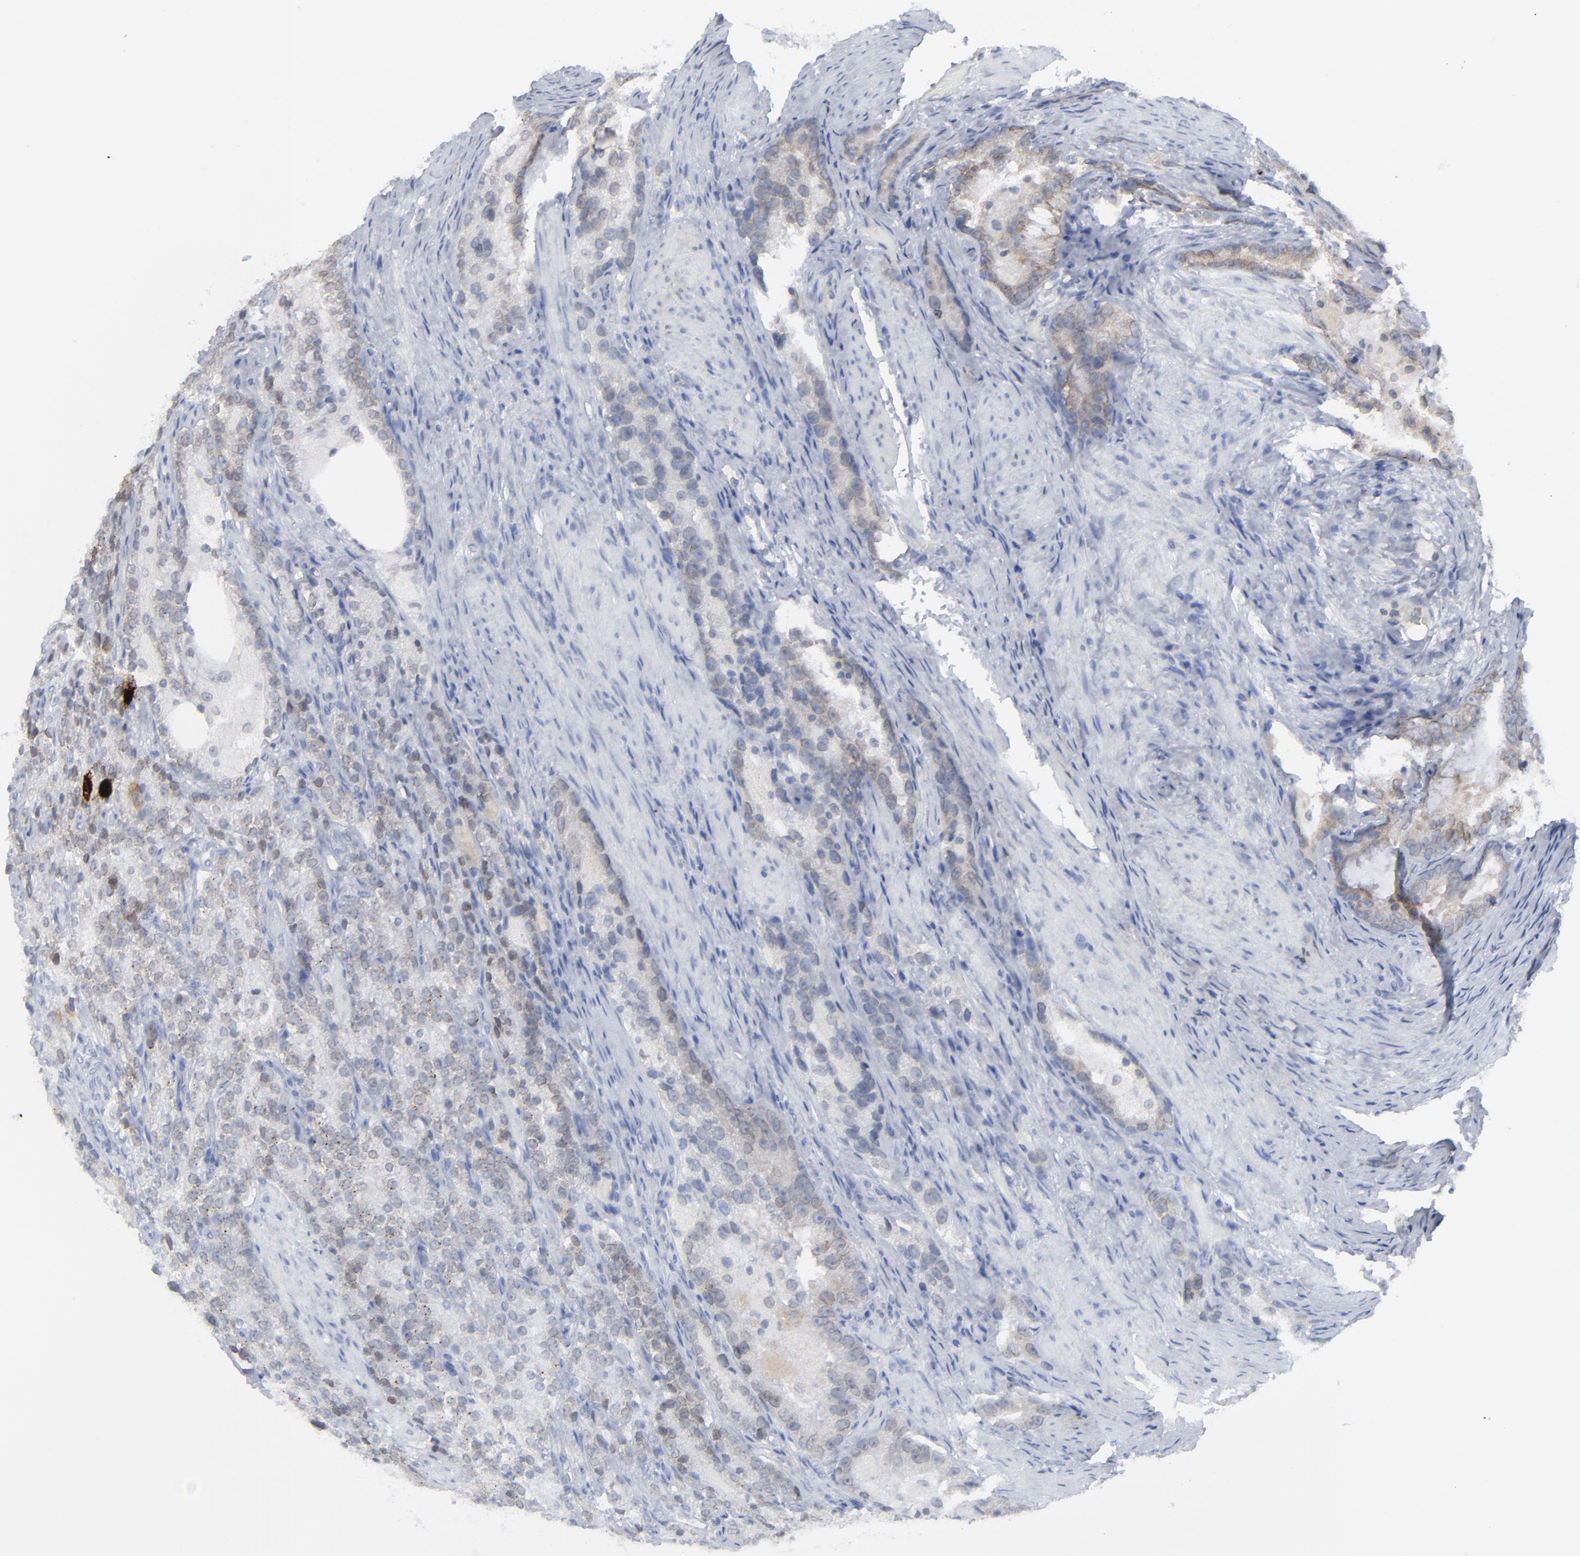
{"staining": {"intensity": "weak", "quantity": "<25%", "location": "cytoplasmic/membranous"}, "tissue": "prostate cancer", "cell_type": "Tumor cells", "image_type": "cancer", "snomed": [{"axis": "morphology", "description": "Adenocarcinoma, High grade"}, {"axis": "topography", "description": "Prostate"}], "caption": "The immunohistochemistry (IHC) photomicrograph has no significant positivity in tumor cells of prostate cancer tissue.", "gene": "NUP88", "patient": {"sex": "male", "age": 63}}